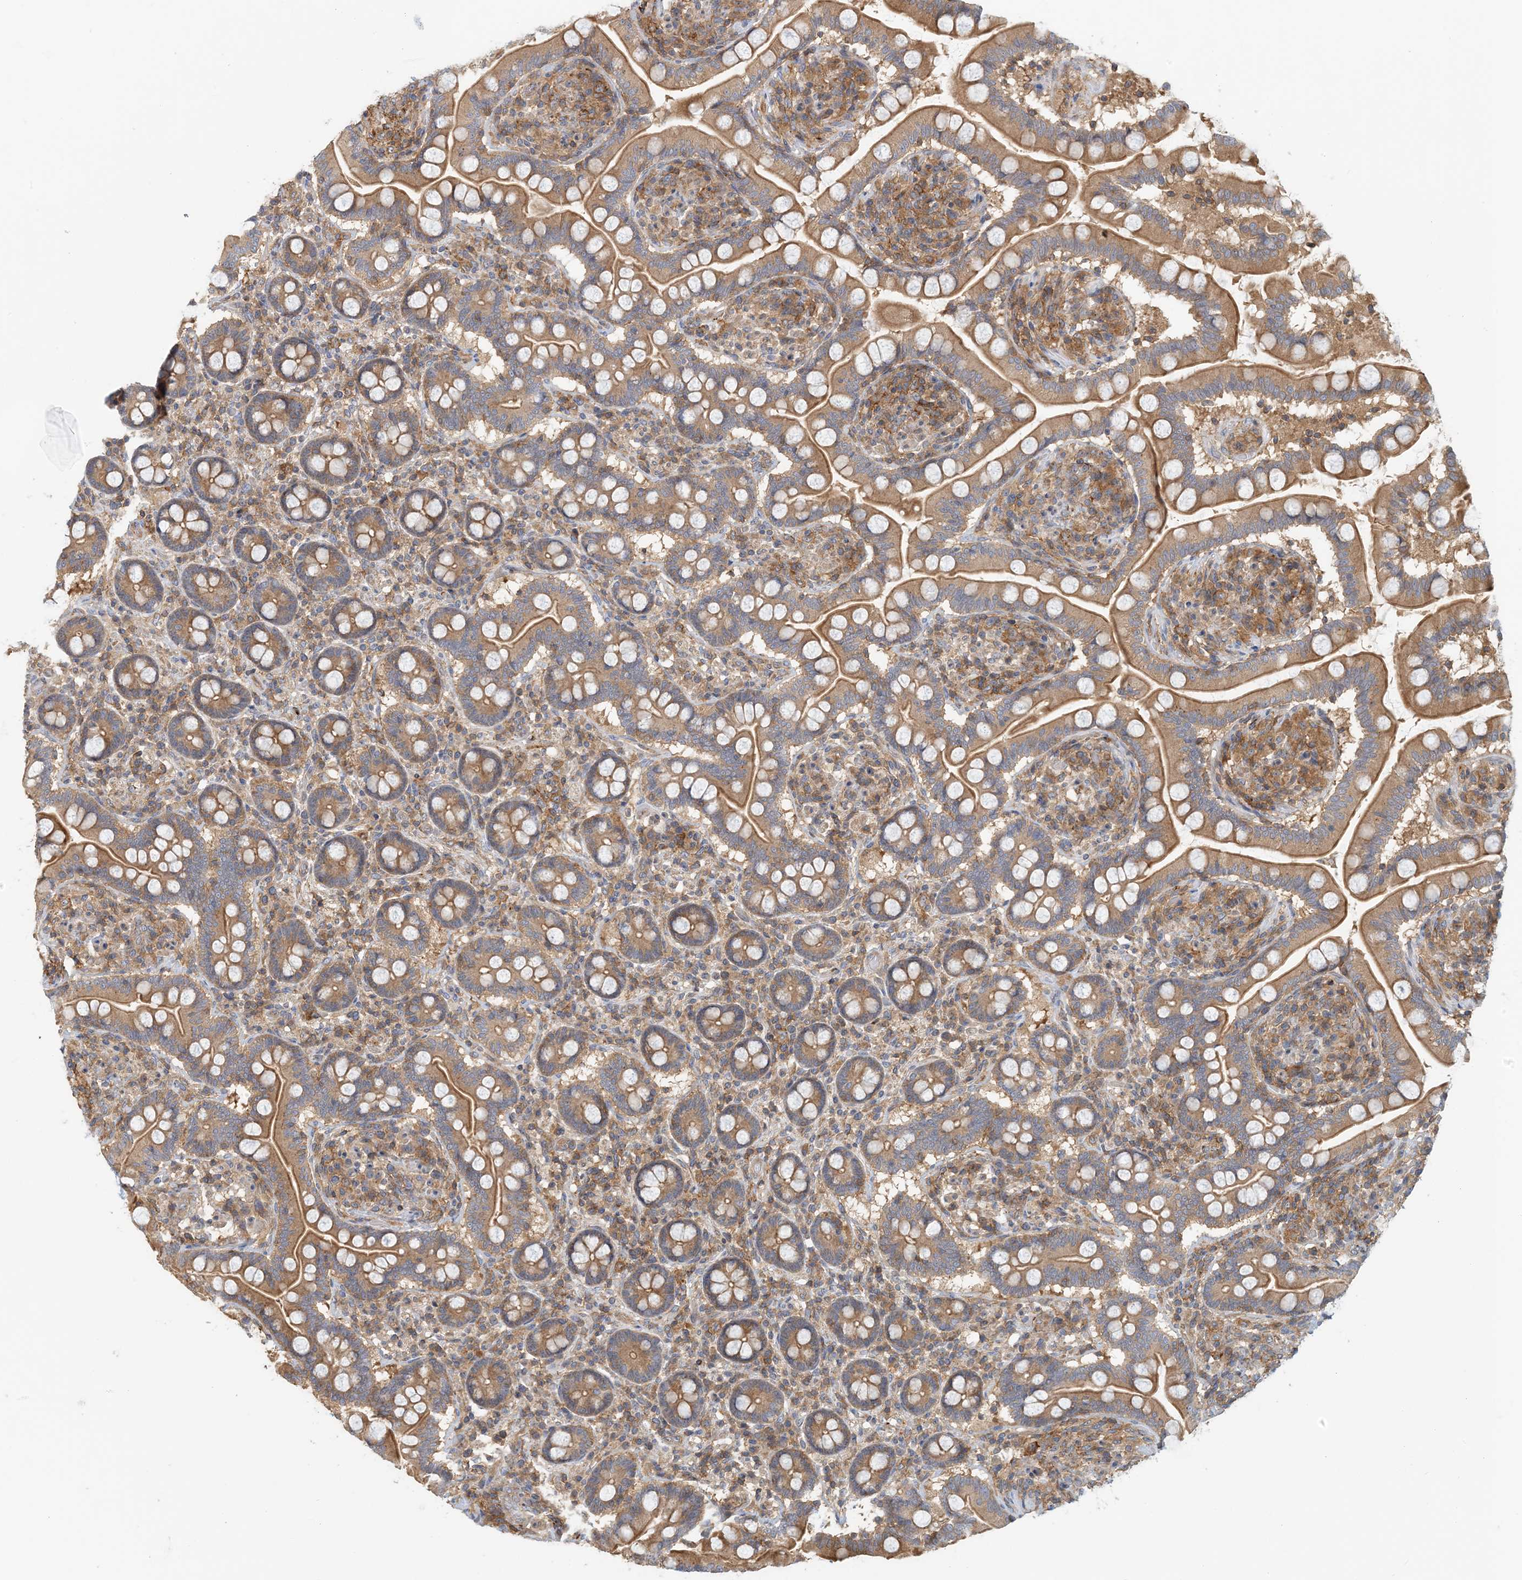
{"staining": {"intensity": "moderate", "quantity": ">75%", "location": "cytoplasmic/membranous"}, "tissue": "small intestine", "cell_type": "Glandular cells", "image_type": "normal", "snomed": [{"axis": "morphology", "description": "Normal tissue, NOS"}, {"axis": "topography", "description": "Small intestine"}], "caption": "Moderate cytoplasmic/membranous protein staining is present in about >75% of glandular cells in small intestine.", "gene": "COLEC11", "patient": {"sex": "female", "age": 64}}